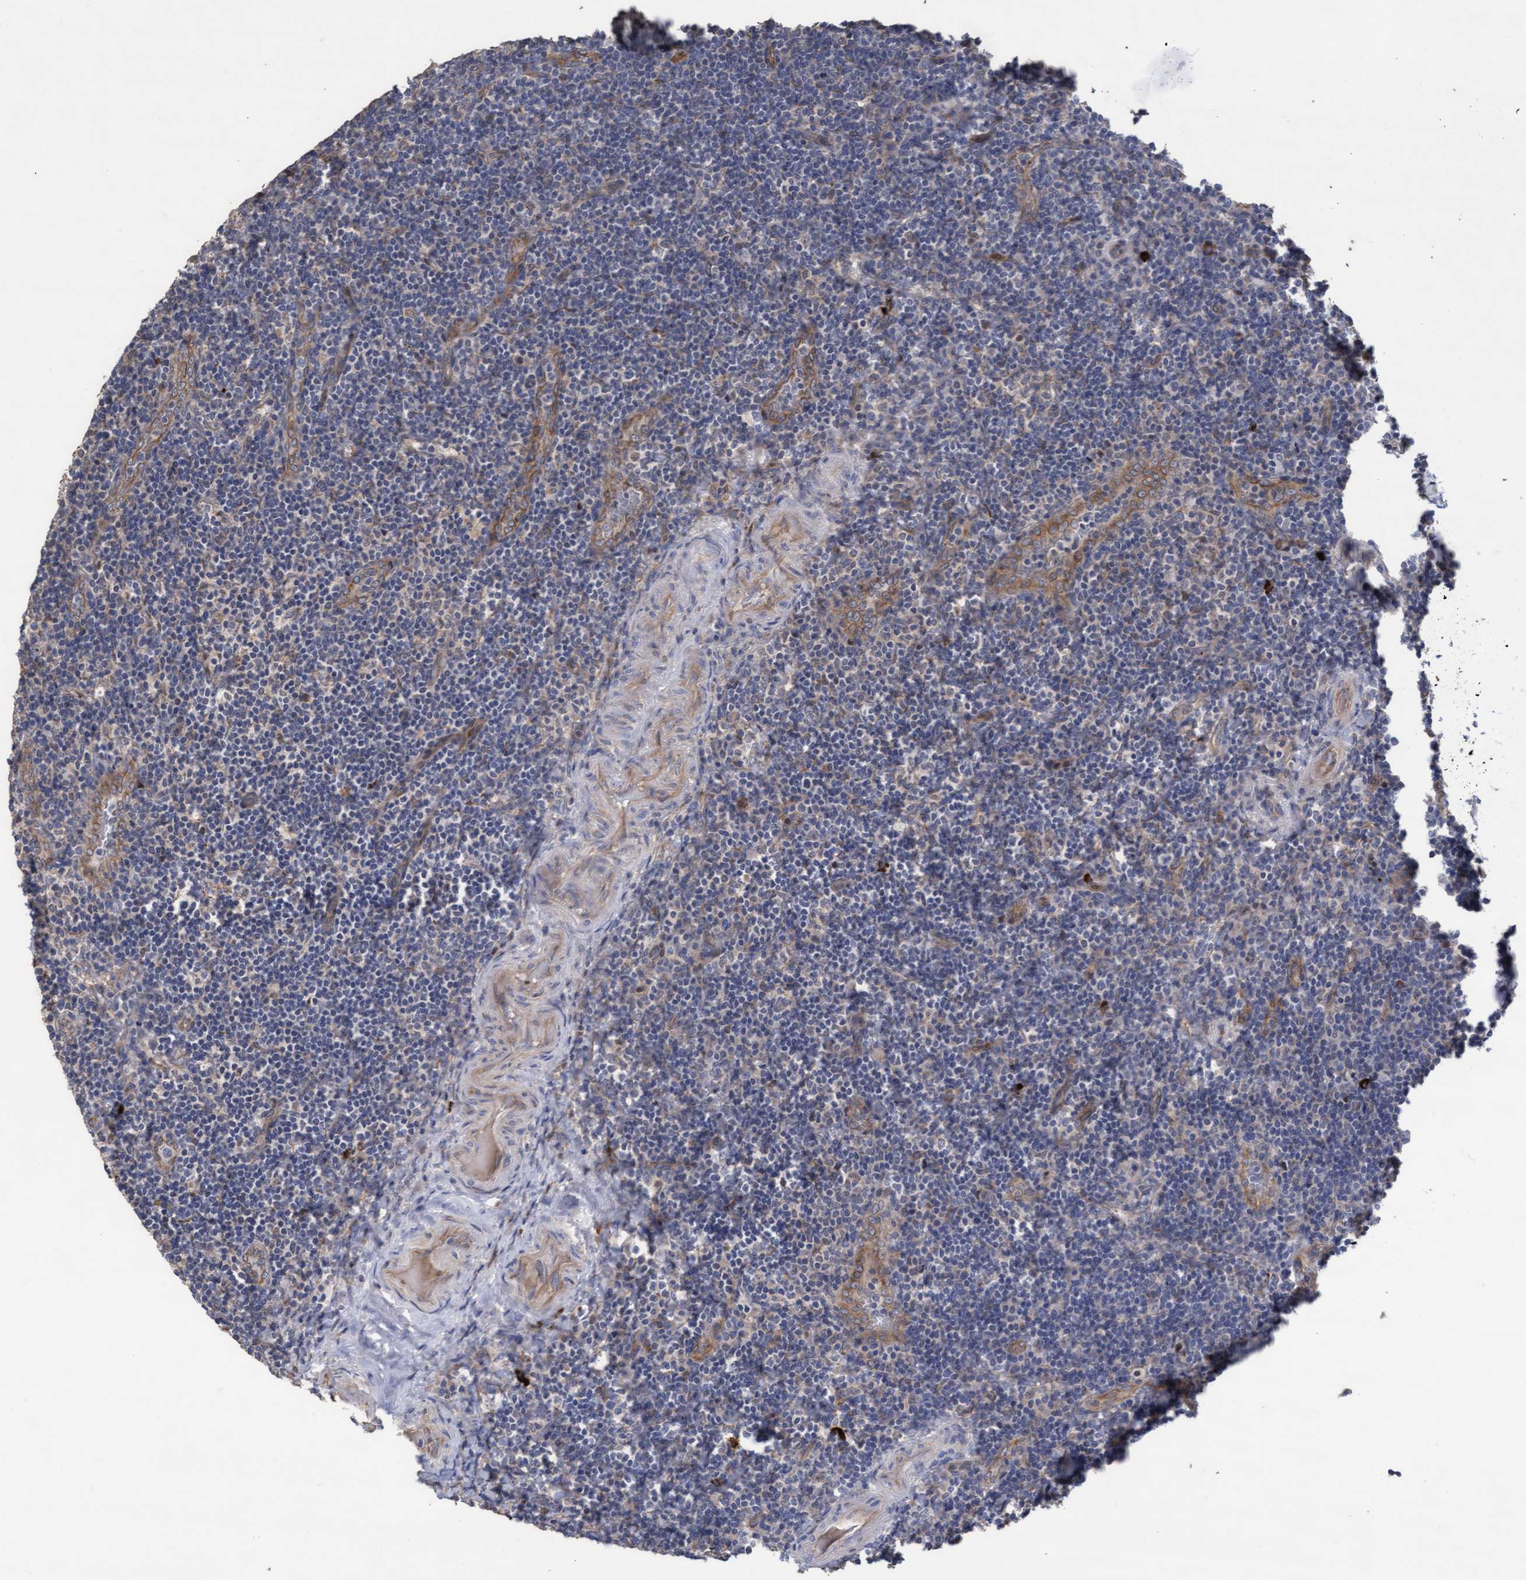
{"staining": {"intensity": "weak", "quantity": "<25%", "location": "cytoplasmic/membranous"}, "tissue": "lymphoma", "cell_type": "Tumor cells", "image_type": "cancer", "snomed": [{"axis": "morphology", "description": "Malignant lymphoma, non-Hodgkin's type, High grade"}, {"axis": "topography", "description": "Tonsil"}], "caption": "Human lymphoma stained for a protein using immunohistochemistry (IHC) shows no staining in tumor cells.", "gene": "KRT24", "patient": {"sex": "female", "age": 36}}